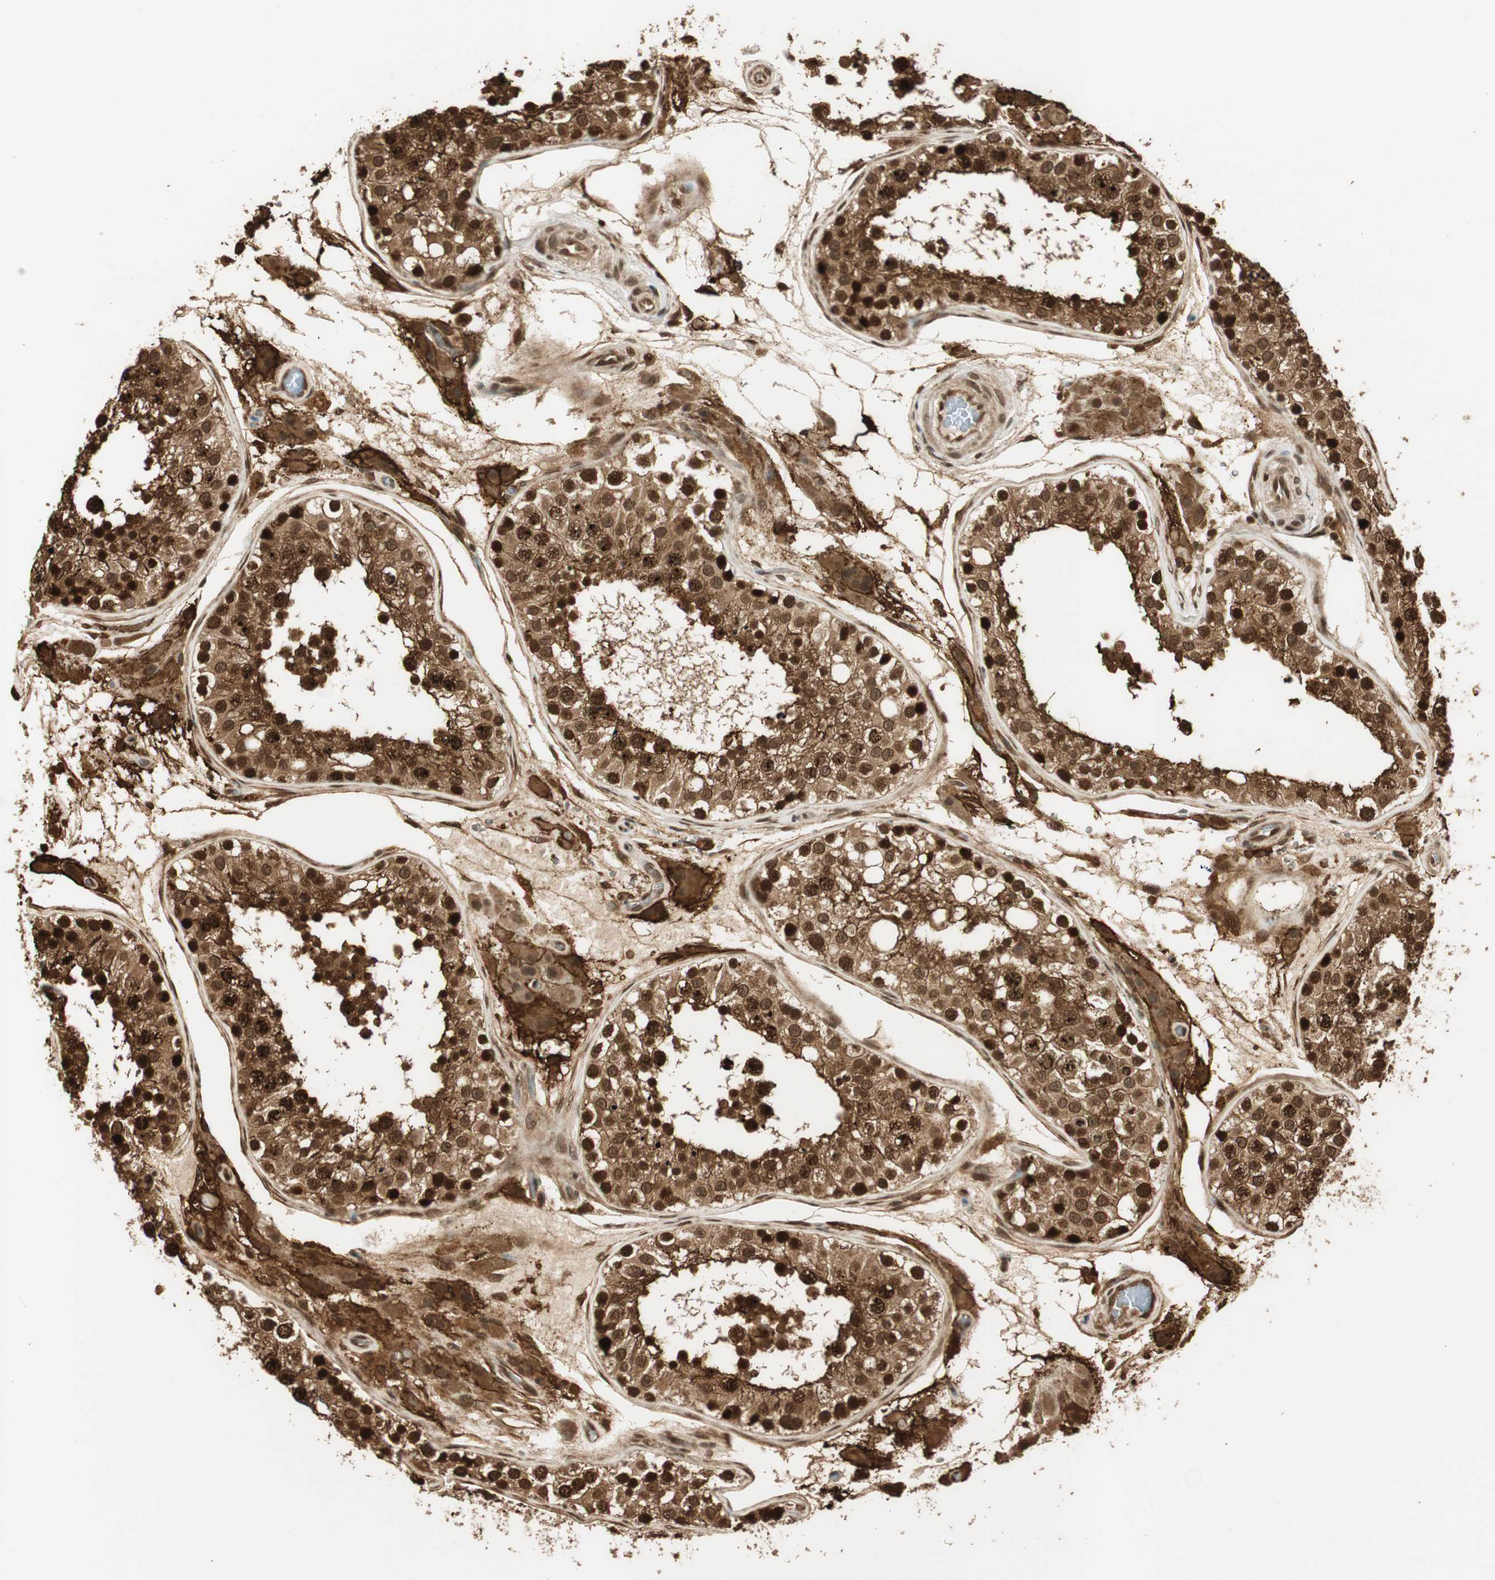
{"staining": {"intensity": "strong", "quantity": ">75%", "location": "cytoplasmic/membranous,nuclear"}, "tissue": "testis", "cell_type": "Cells in seminiferous ducts", "image_type": "normal", "snomed": [{"axis": "morphology", "description": "Normal tissue, NOS"}, {"axis": "topography", "description": "Testis"}], "caption": "Immunohistochemical staining of unremarkable testis displays high levels of strong cytoplasmic/membranous,nuclear positivity in about >75% of cells in seminiferous ducts.", "gene": "RPA3", "patient": {"sex": "male", "age": 26}}